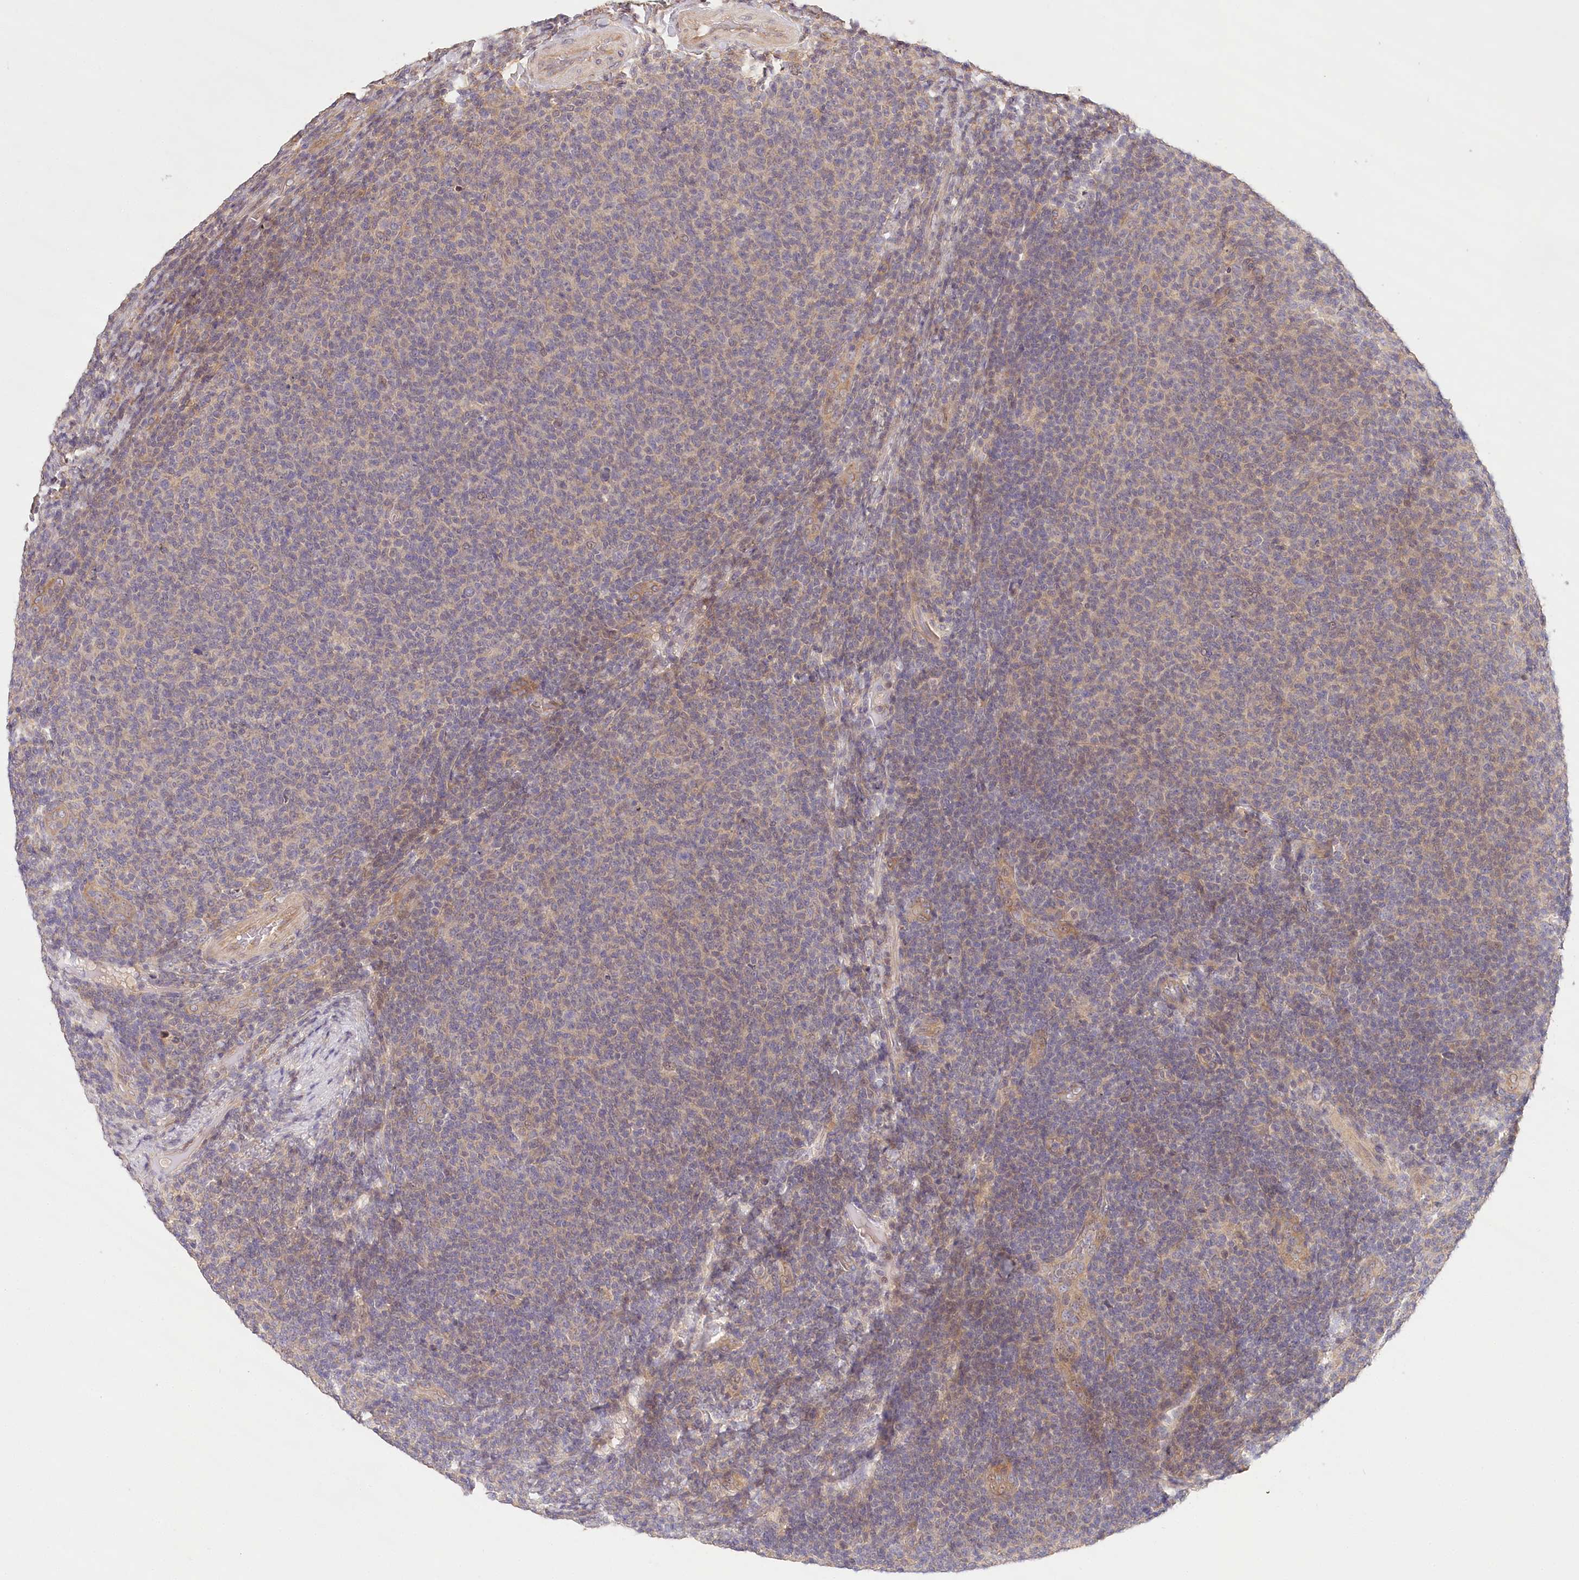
{"staining": {"intensity": "negative", "quantity": "none", "location": "none"}, "tissue": "lymphoma", "cell_type": "Tumor cells", "image_type": "cancer", "snomed": [{"axis": "morphology", "description": "Malignant lymphoma, non-Hodgkin's type, Low grade"}, {"axis": "topography", "description": "Lymph node"}], "caption": "Malignant lymphoma, non-Hodgkin's type (low-grade) was stained to show a protein in brown. There is no significant positivity in tumor cells.", "gene": "LSS", "patient": {"sex": "male", "age": 66}}